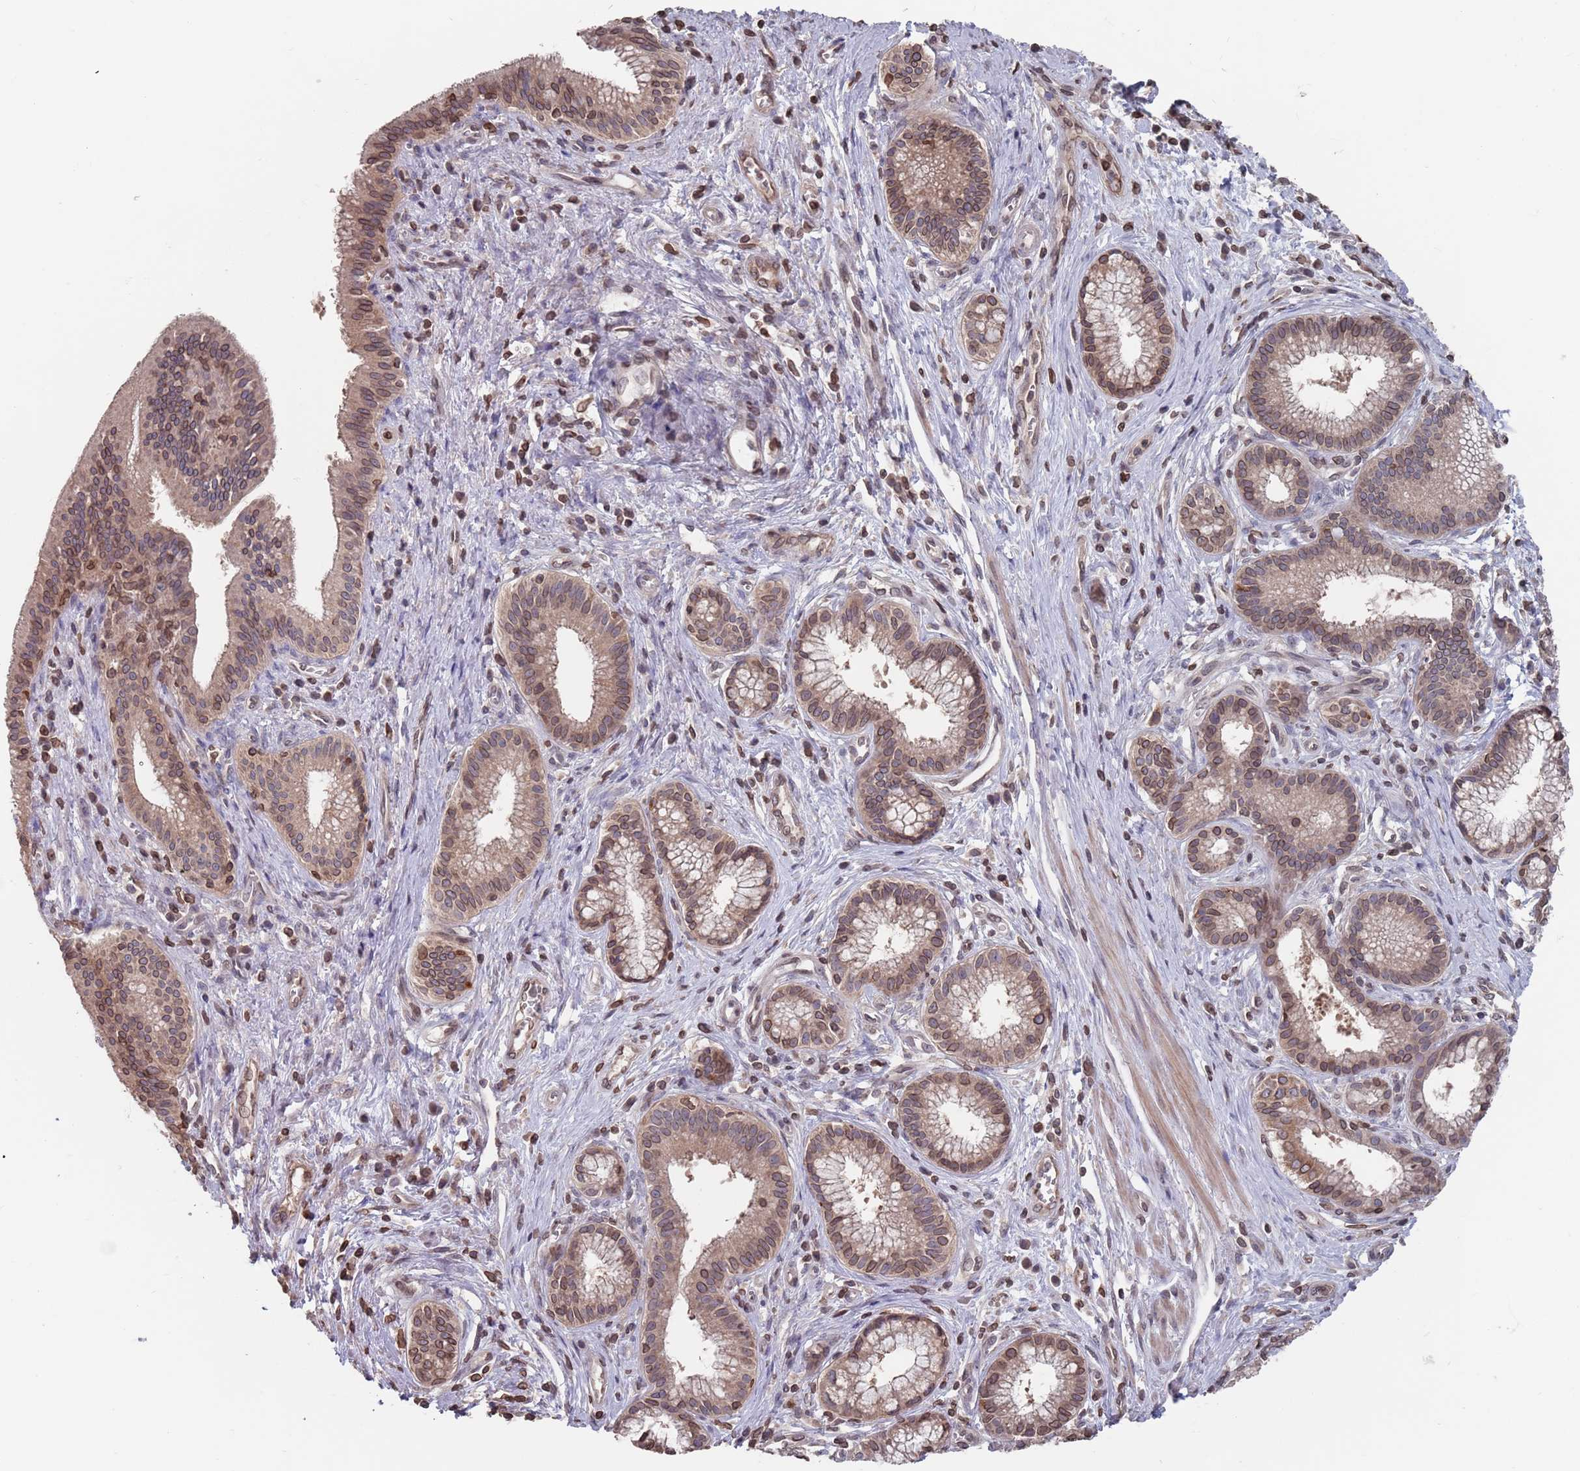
{"staining": {"intensity": "moderate", "quantity": "25%-75%", "location": "cytoplasmic/membranous,nuclear"}, "tissue": "pancreatic cancer", "cell_type": "Tumor cells", "image_type": "cancer", "snomed": [{"axis": "morphology", "description": "Adenocarcinoma, NOS"}, {"axis": "topography", "description": "Pancreas"}], "caption": "Moderate cytoplasmic/membranous and nuclear protein expression is seen in approximately 25%-75% of tumor cells in pancreatic adenocarcinoma.", "gene": "SDHAF3", "patient": {"sex": "male", "age": 72}}